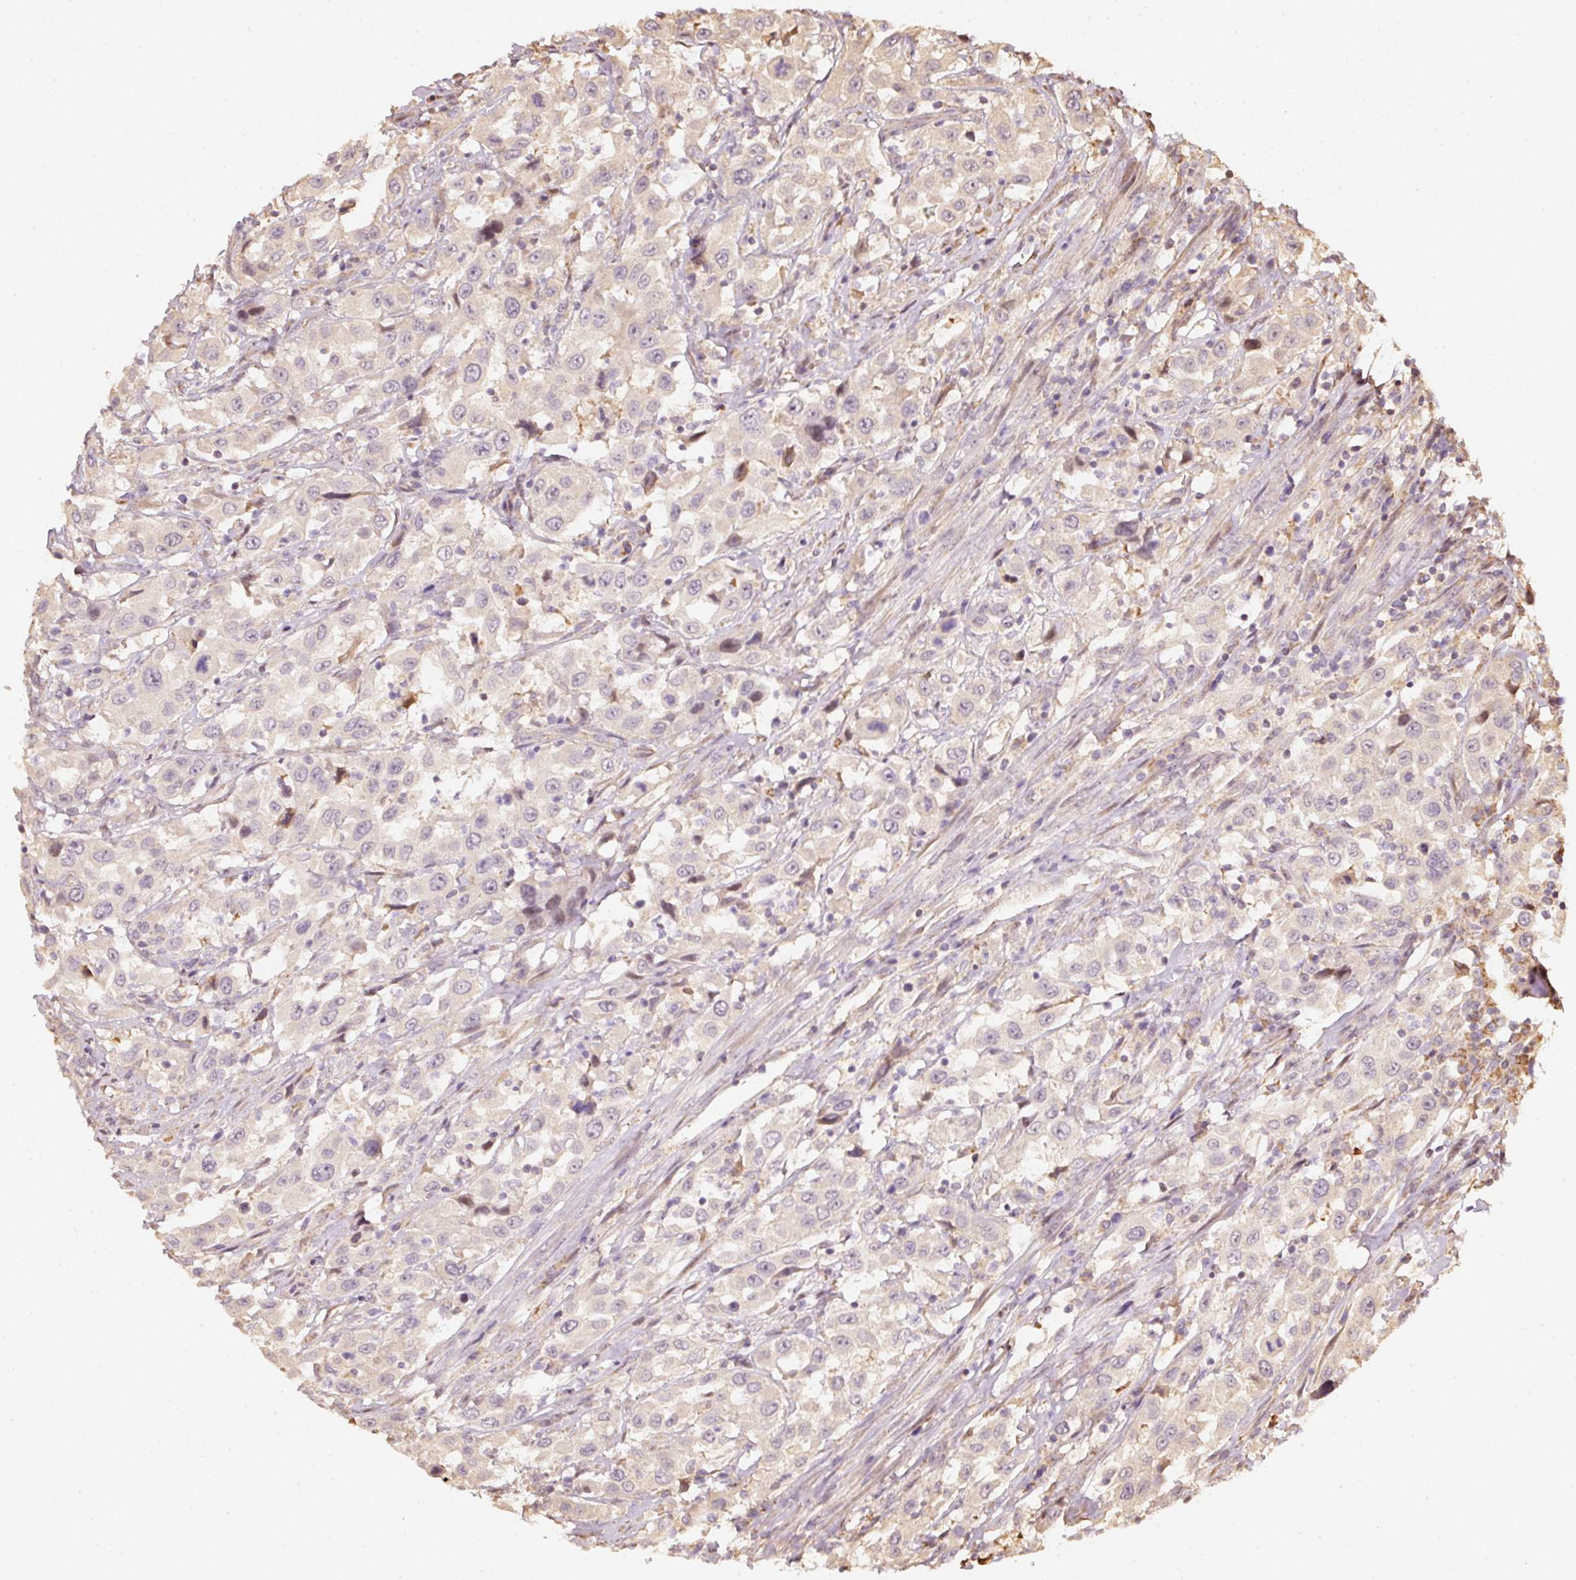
{"staining": {"intensity": "weak", "quantity": "<25%", "location": "nuclear"}, "tissue": "urothelial cancer", "cell_type": "Tumor cells", "image_type": "cancer", "snomed": [{"axis": "morphology", "description": "Urothelial carcinoma, High grade"}, {"axis": "topography", "description": "Urinary bladder"}], "caption": "A micrograph of high-grade urothelial carcinoma stained for a protein shows no brown staining in tumor cells.", "gene": "RAB35", "patient": {"sex": "male", "age": 61}}